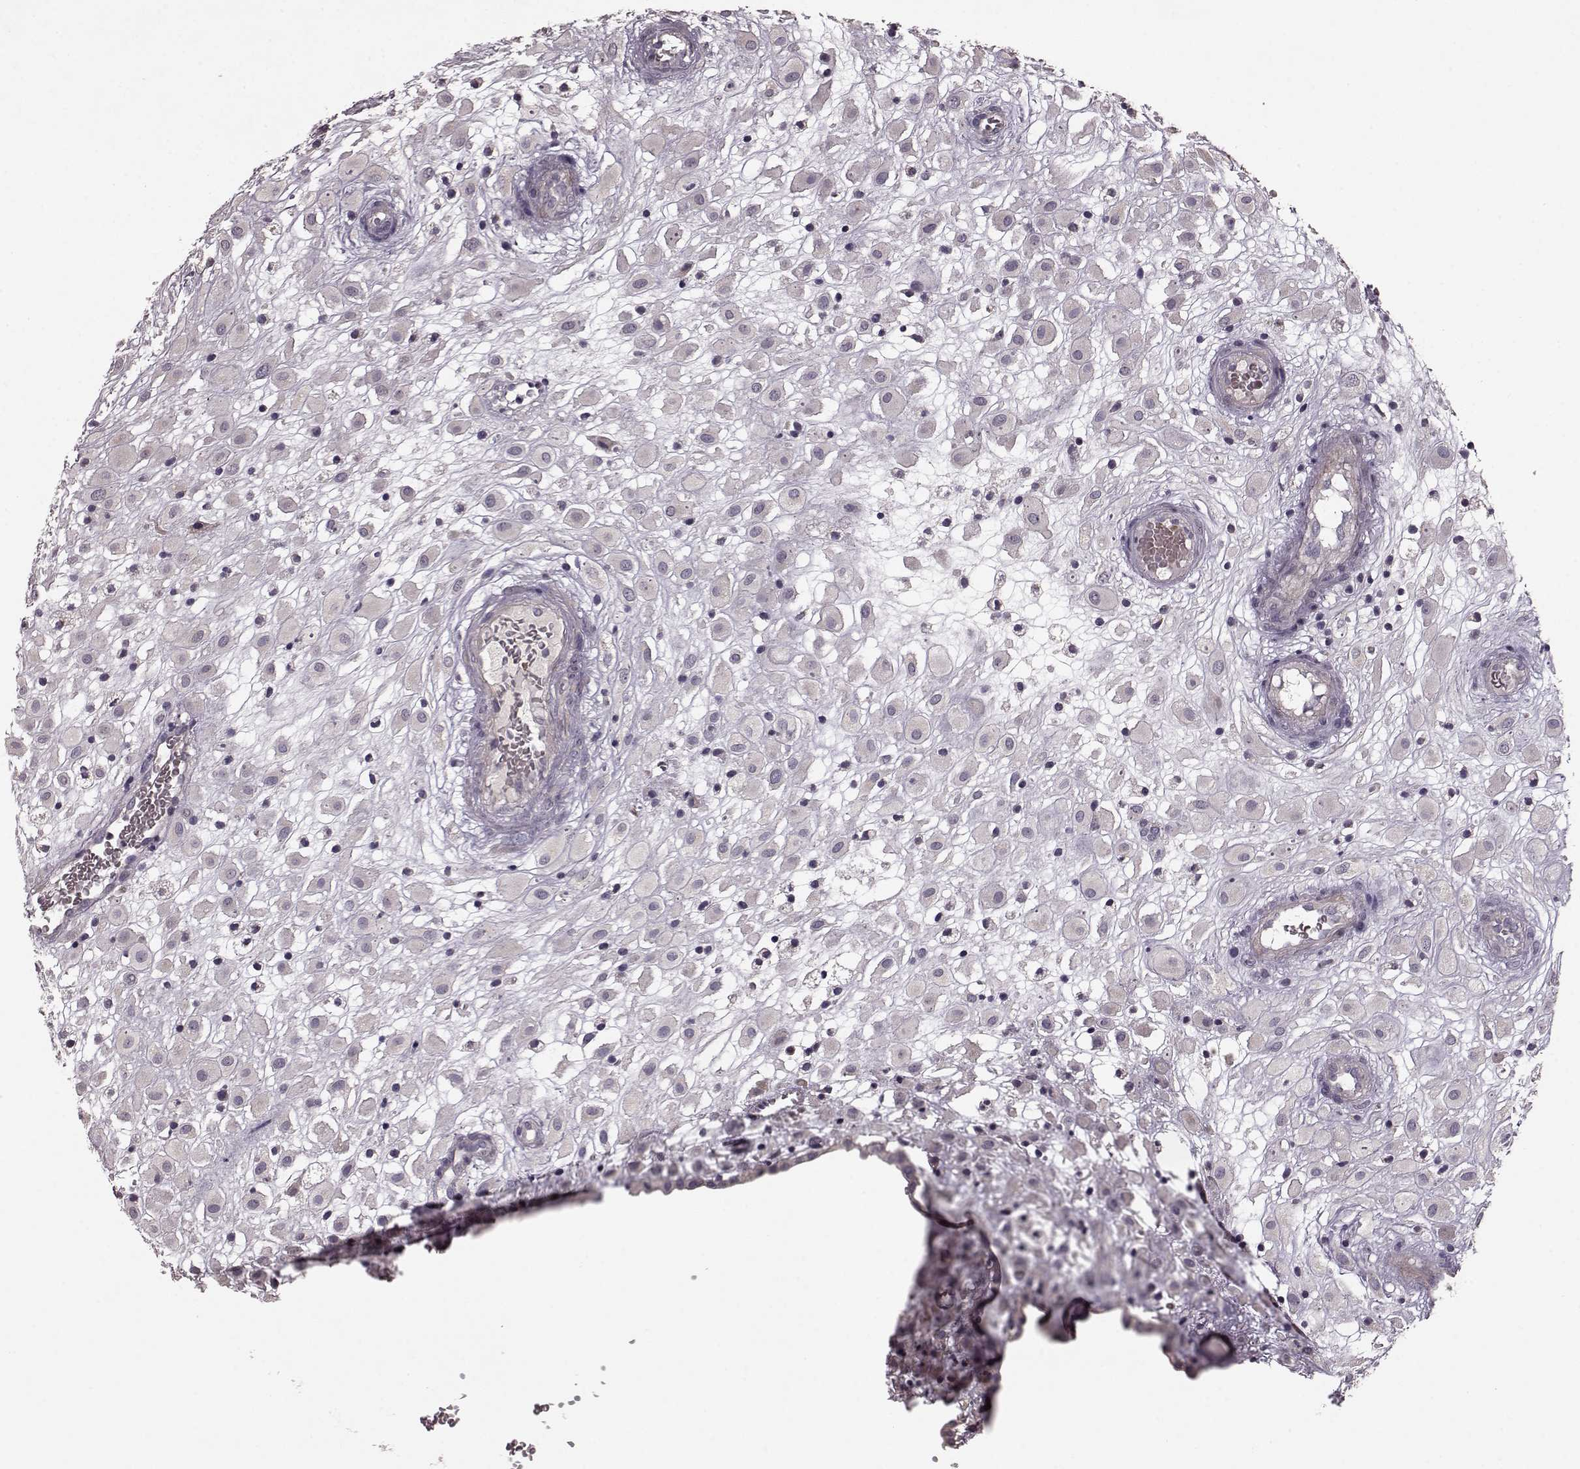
{"staining": {"intensity": "negative", "quantity": "none", "location": "none"}, "tissue": "placenta", "cell_type": "Decidual cells", "image_type": "normal", "snomed": [{"axis": "morphology", "description": "Normal tissue, NOS"}, {"axis": "topography", "description": "Placenta"}], "caption": "This is a micrograph of immunohistochemistry (IHC) staining of unremarkable placenta, which shows no expression in decidual cells.", "gene": "SLC52A3", "patient": {"sex": "female", "age": 24}}